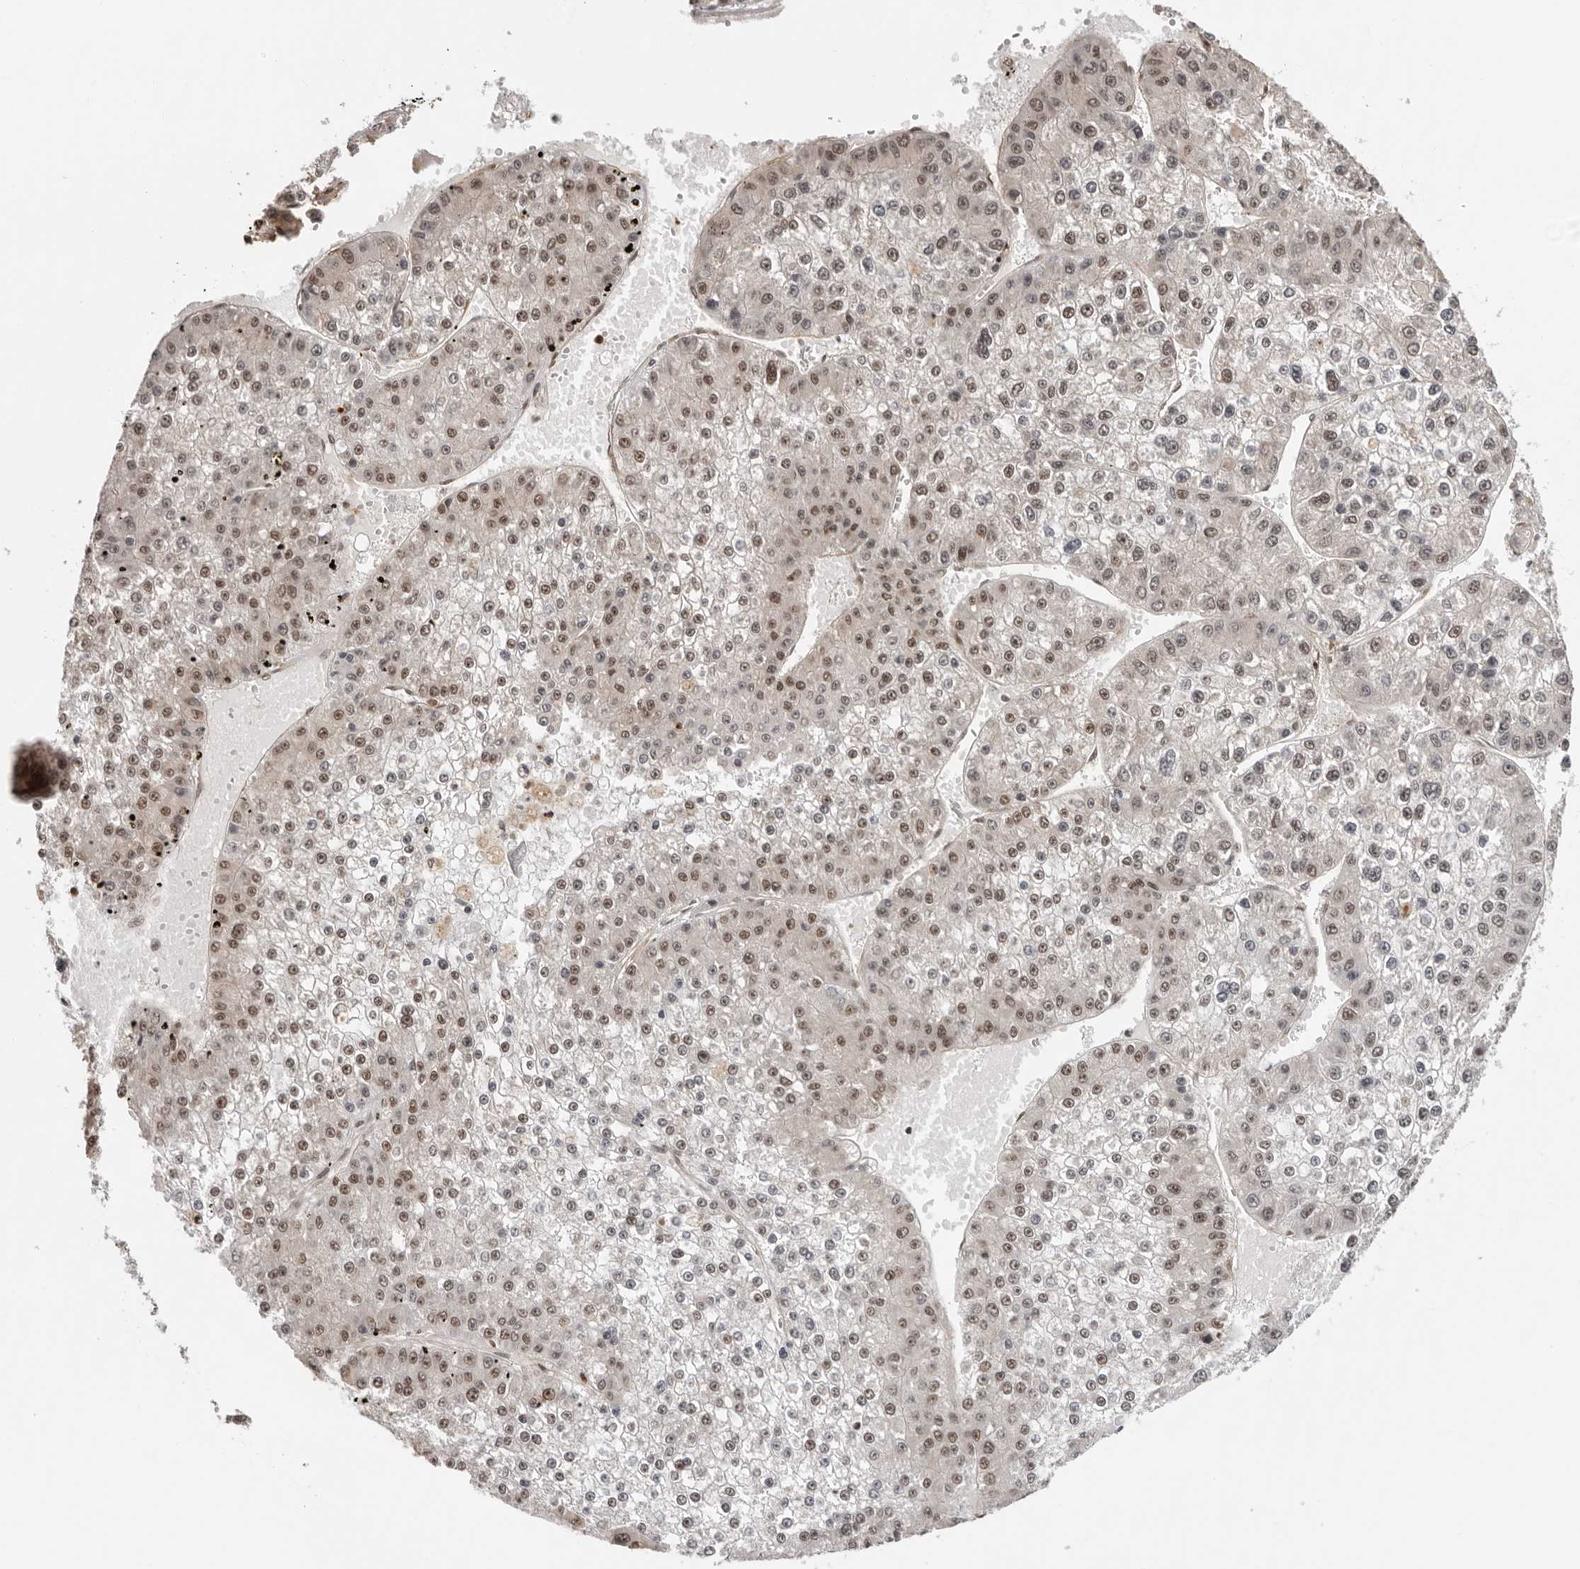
{"staining": {"intensity": "weak", "quantity": ">75%", "location": "nuclear"}, "tissue": "liver cancer", "cell_type": "Tumor cells", "image_type": "cancer", "snomed": [{"axis": "morphology", "description": "Carcinoma, Hepatocellular, NOS"}, {"axis": "topography", "description": "Liver"}], "caption": "Liver cancer (hepatocellular carcinoma) was stained to show a protein in brown. There is low levels of weak nuclear expression in about >75% of tumor cells. The staining was performed using DAB (3,3'-diaminobenzidine), with brown indicating positive protein expression. Nuclei are stained blue with hematoxylin.", "gene": "SDE2", "patient": {"sex": "female", "age": 73}}